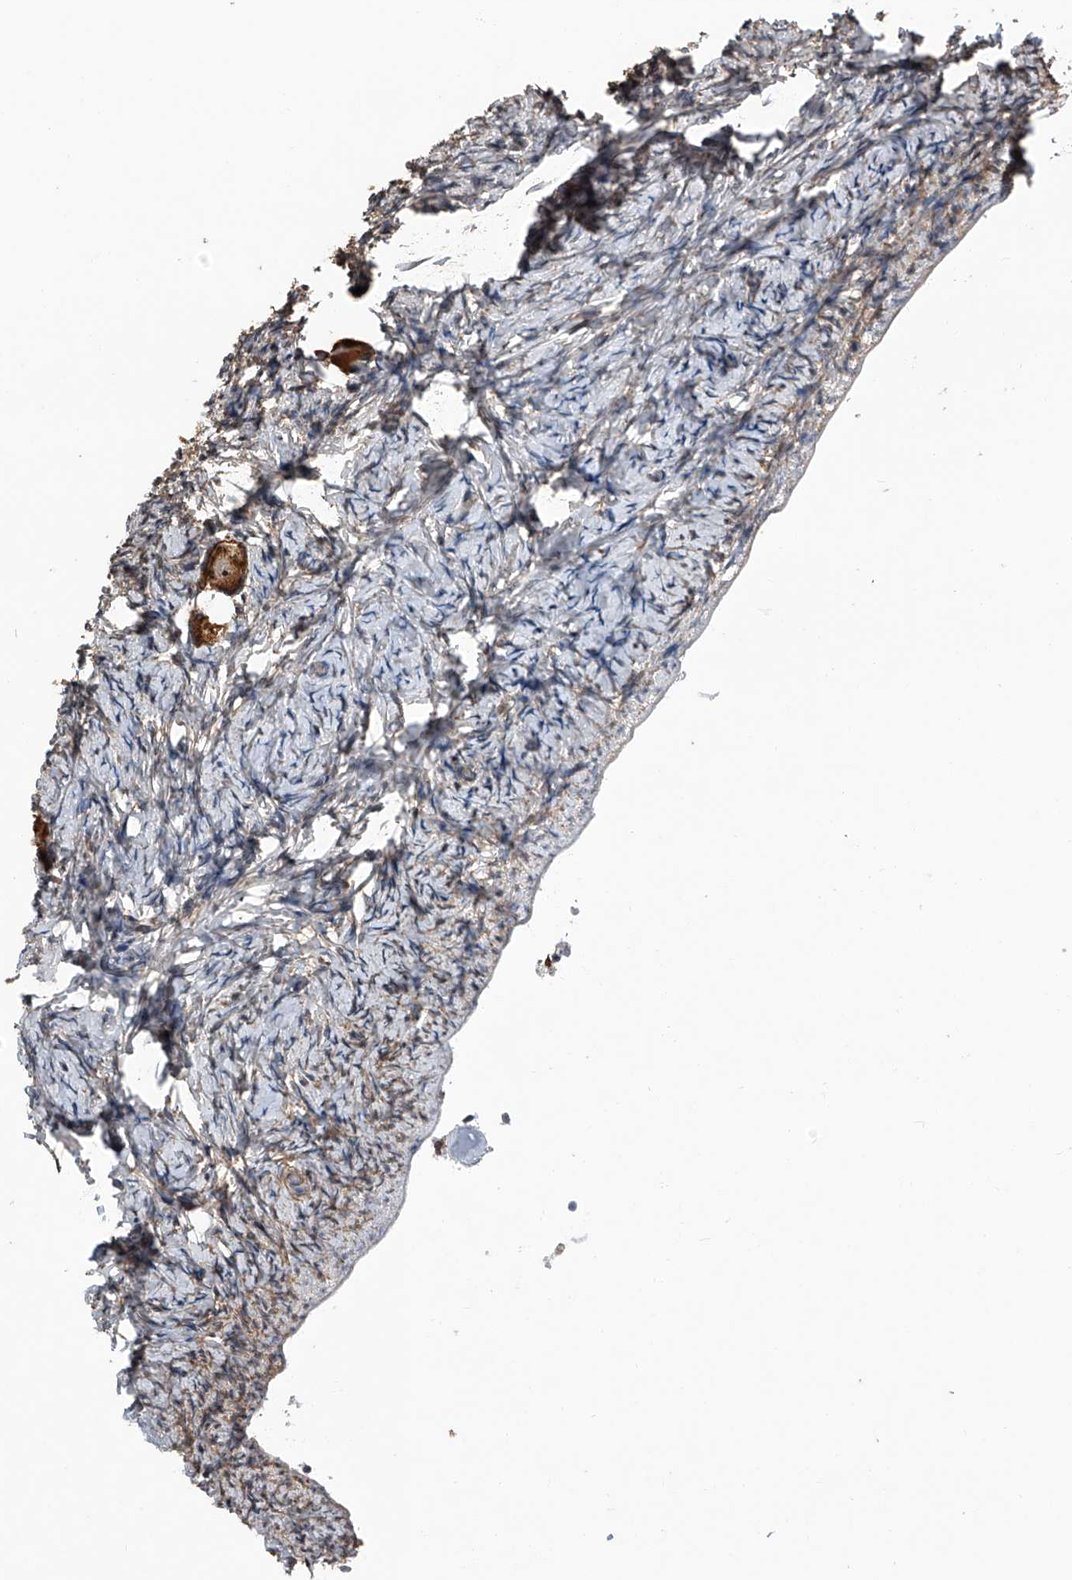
{"staining": {"intensity": "strong", "quantity": ">75%", "location": "cytoplasmic/membranous"}, "tissue": "ovary", "cell_type": "Follicle cells", "image_type": "normal", "snomed": [{"axis": "morphology", "description": "Normal tissue, NOS"}, {"axis": "topography", "description": "Ovary"}], "caption": "Protein expression analysis of unremarkable human ovary reveals strong cytoplasmic/membranous expression in about >75% of follicle cells.", "gene": "KCNJ2", "patient": {"sex": "female", "age": 27}}